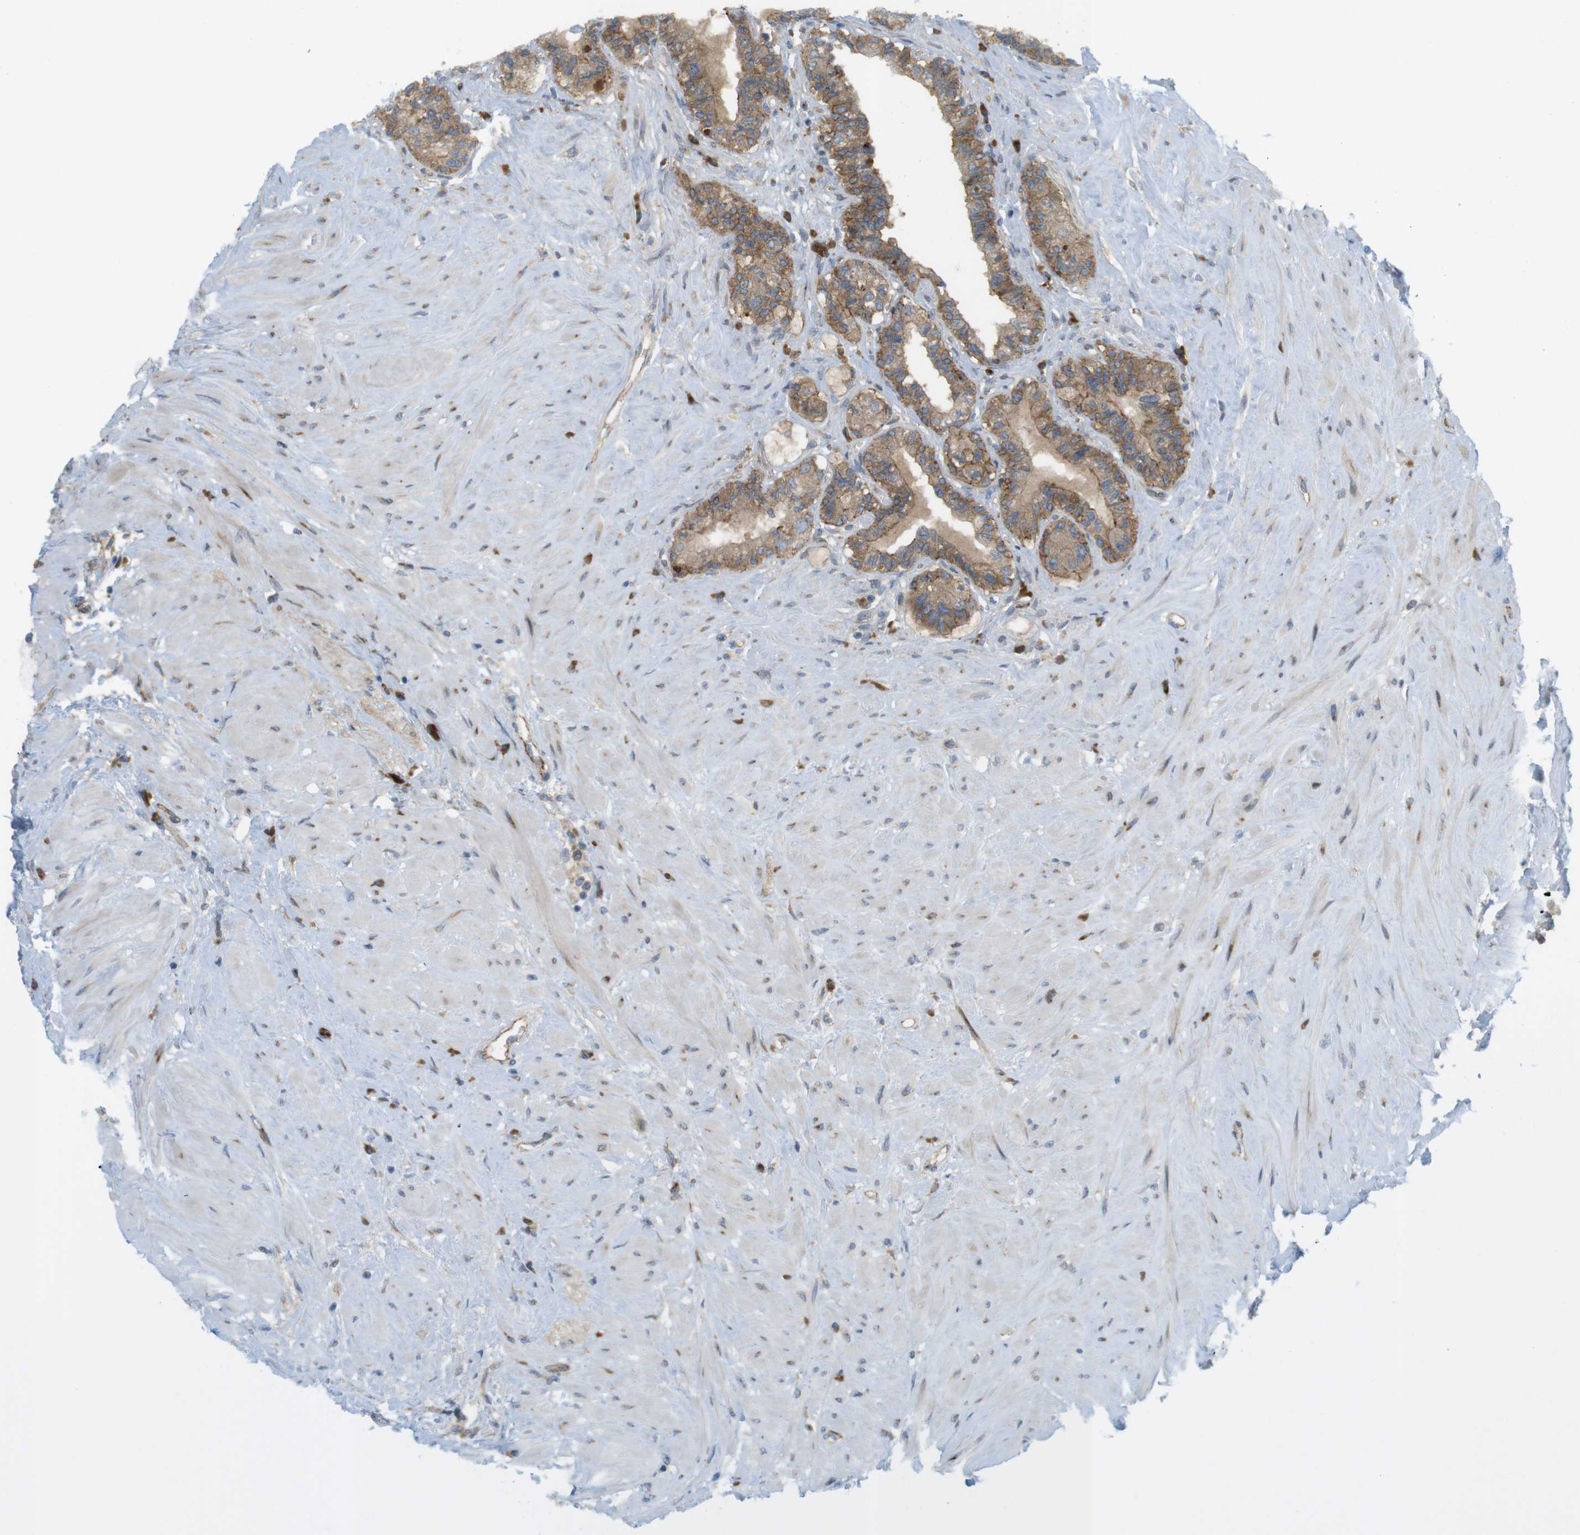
{"staining": {"intensity": "moderate", "quantity": ">75%", "location": "cytoplasmic/membranous"}, "tissue": "seminal vesicle", "cell_type": "Glandular cells", "image_type": "normal", "snomed": [{"axis": "morphology", "description": "Normal tissue, NOS"}, {"axis": "topography", "description": "Seminal veicle"}], "caption": "Approximately >75% of glandular cells in unremarkable human seminal vesicle demonstrate moderate cytoplasmic/membranous protein expression as visualized by brown immunohistochemical staining.", "gene": "GJC3", "patient": {"sex": "male", "age": 63}}